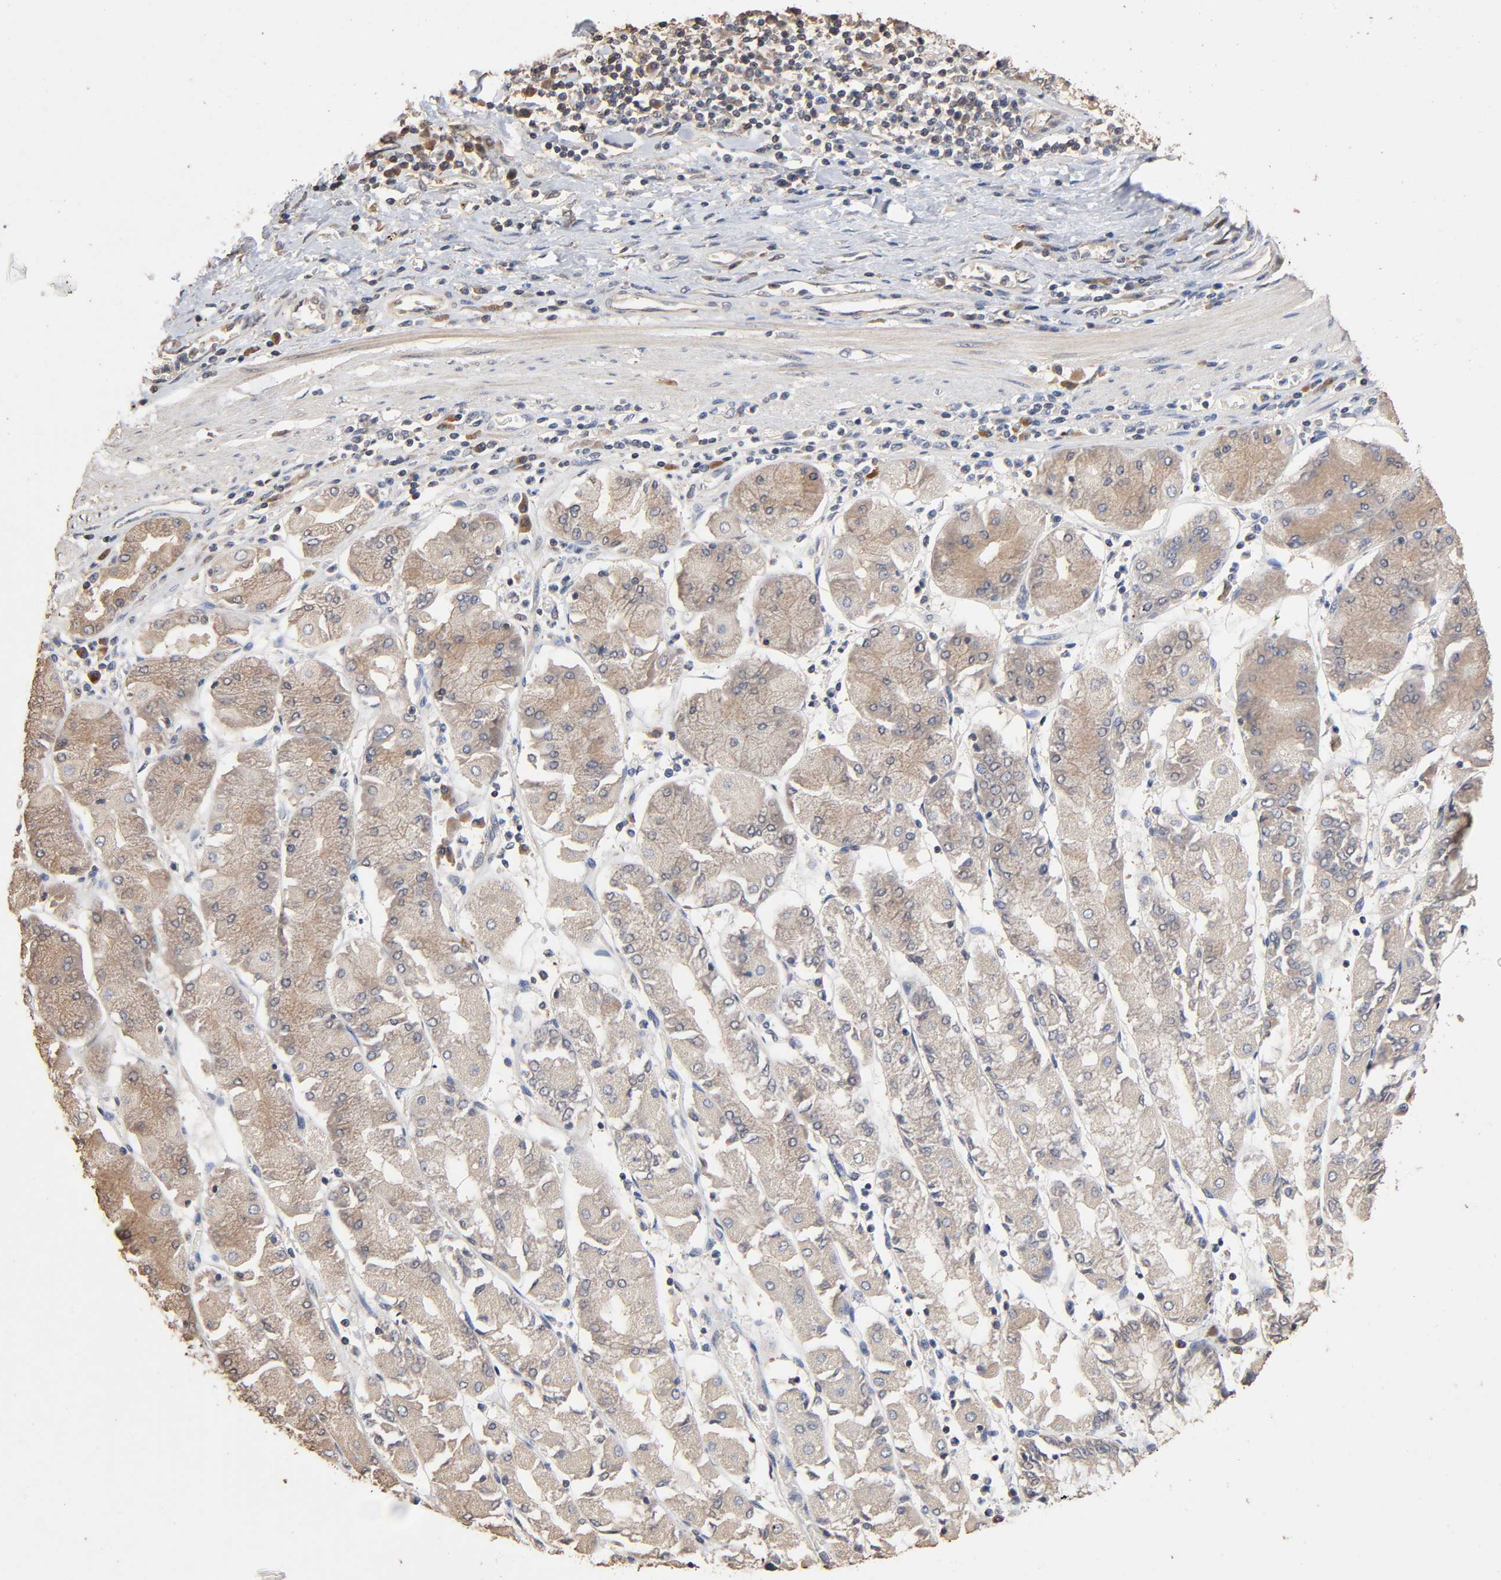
{"staining": {"intensity": "weak", "quantity": ">75%", "location": "cytoplasmic/membranous"}, "tissue": "stomach cancer", "cell_type": "Tumor cells", "image_type": "cancer", "snomed": [{"axis": "morphology", "description": "Normal tissue, NOS"}, {"axis": "morphology", "description": "Adenocarcinoma, NOS"}, {"axis": "topography", "description": "Stomach, upper"}, {"axis": "topography", "description": "Stomach"}], "caption": "Immunohistochemical staining of human adenocarcinoma (stomach) exhibits low levels of weak cytoplasmic/membranous positivity in about >75% of tumor cells. The protein of interest is shown in brown color, while the nuclei are stained blue.", "gene": "ARHGEF7", "patient": {"sex": "male", "age": 59}}